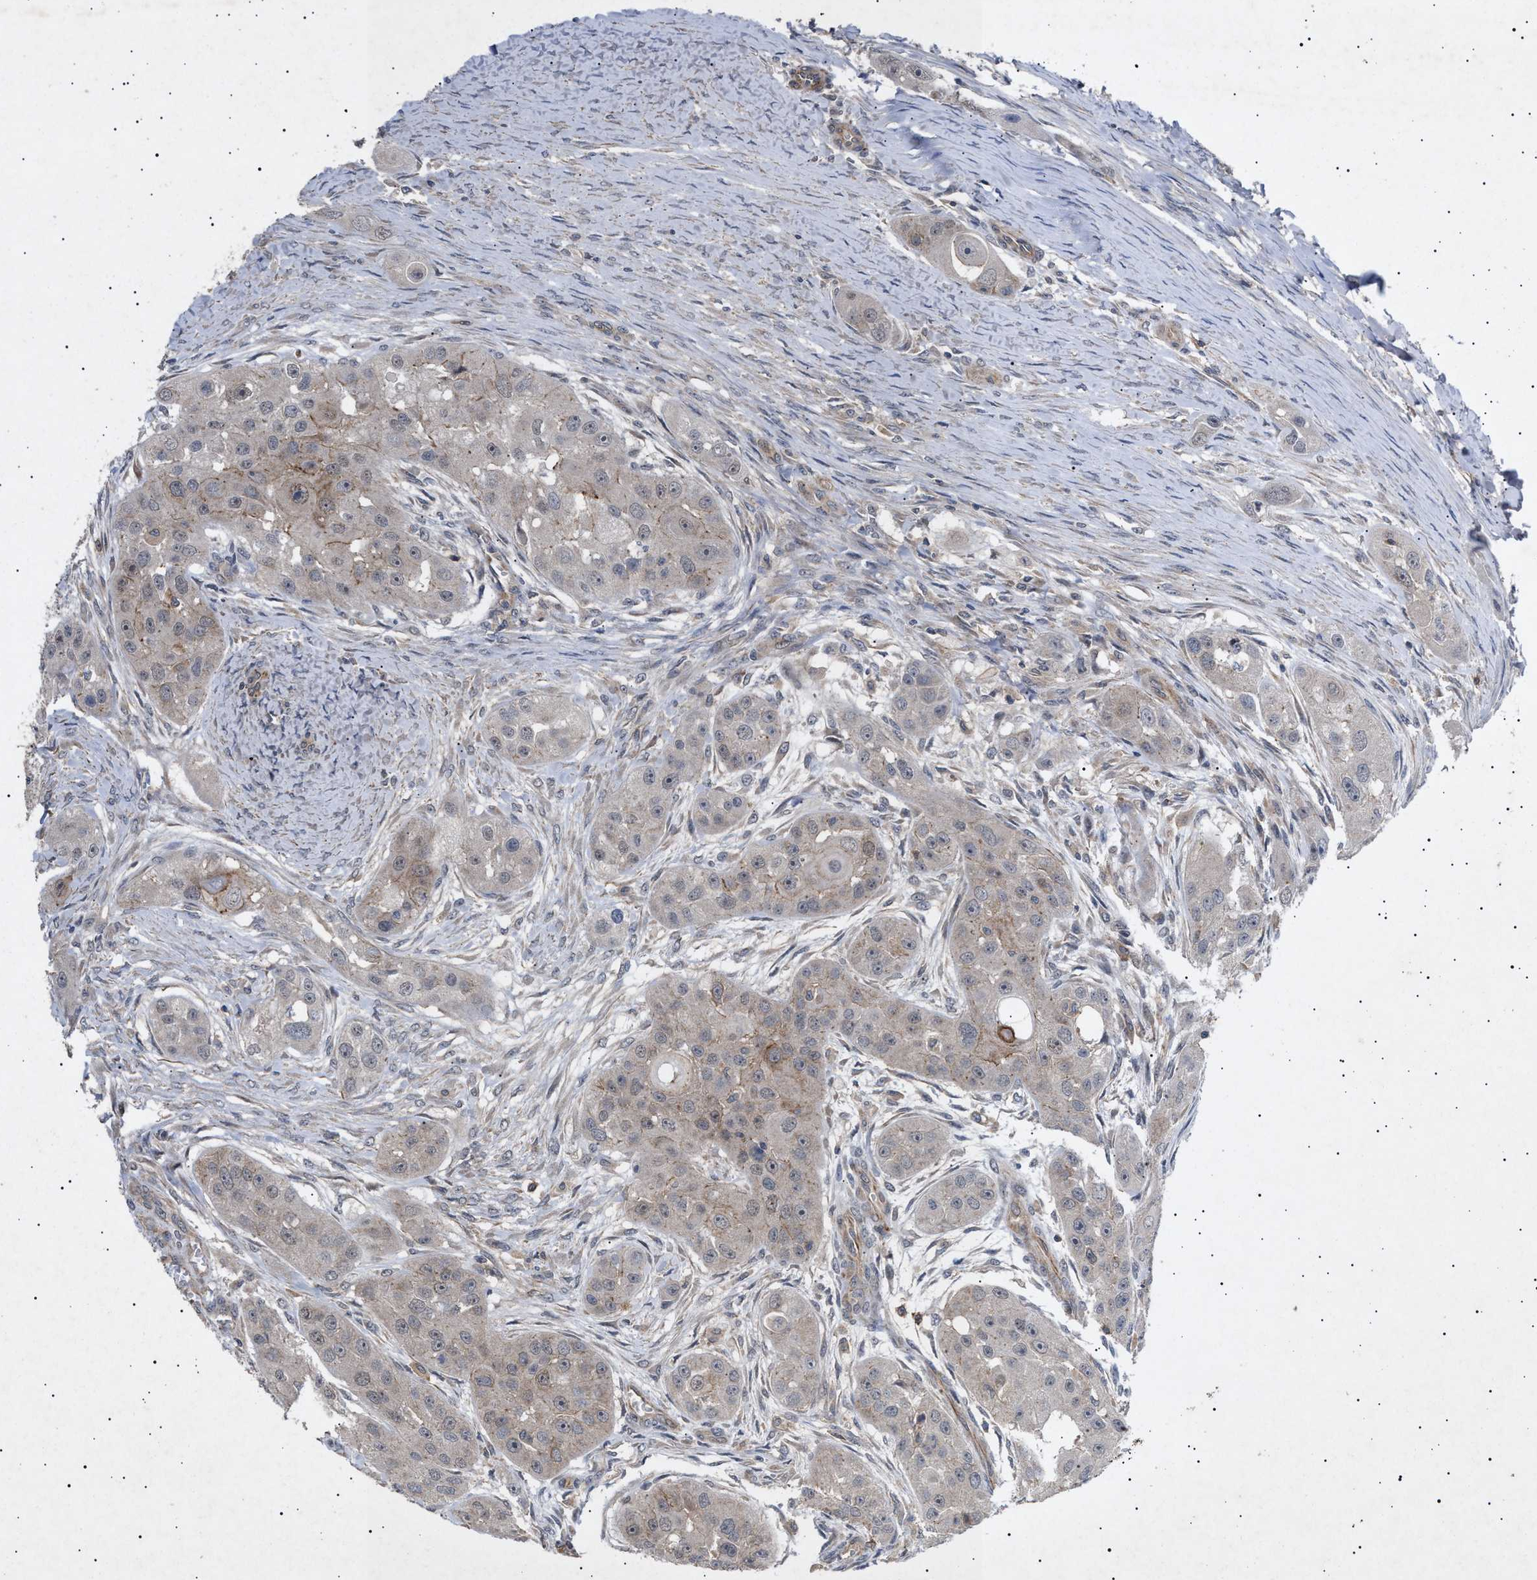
{"staining": {"intensity": "weak", "quantity": "25%-75%", "location": "cytoplasmic/membranous"}, "tissue": "head and neck cancer", "cell_type": "Tumor cells", "image_type": "cancer", "snomed": [{"axis": "morphology", "description": "Normal tissue, NOS"}, {"axis": "morphology", "description": "Squamous cell carcinoma, NOS"}, {"axis": "topography", "description": "Skeletal muscle"}, {"axis": "topography", "description": "Head-Neck"}], "caption": "Protein expression by immunohistochemistry demonstrates weak cytoplasmic/membranous positivity in about 25%-75% of tumor cells in head and neck squamous cell carcinoma. The staining was performed using DAB to visualize the protein expression in brown, while the nuclei were stained in blue with hematoxylin (Magnification: 20x).", "gene": "SIRT5", "patient": {"sex": "male", "age": 51}}